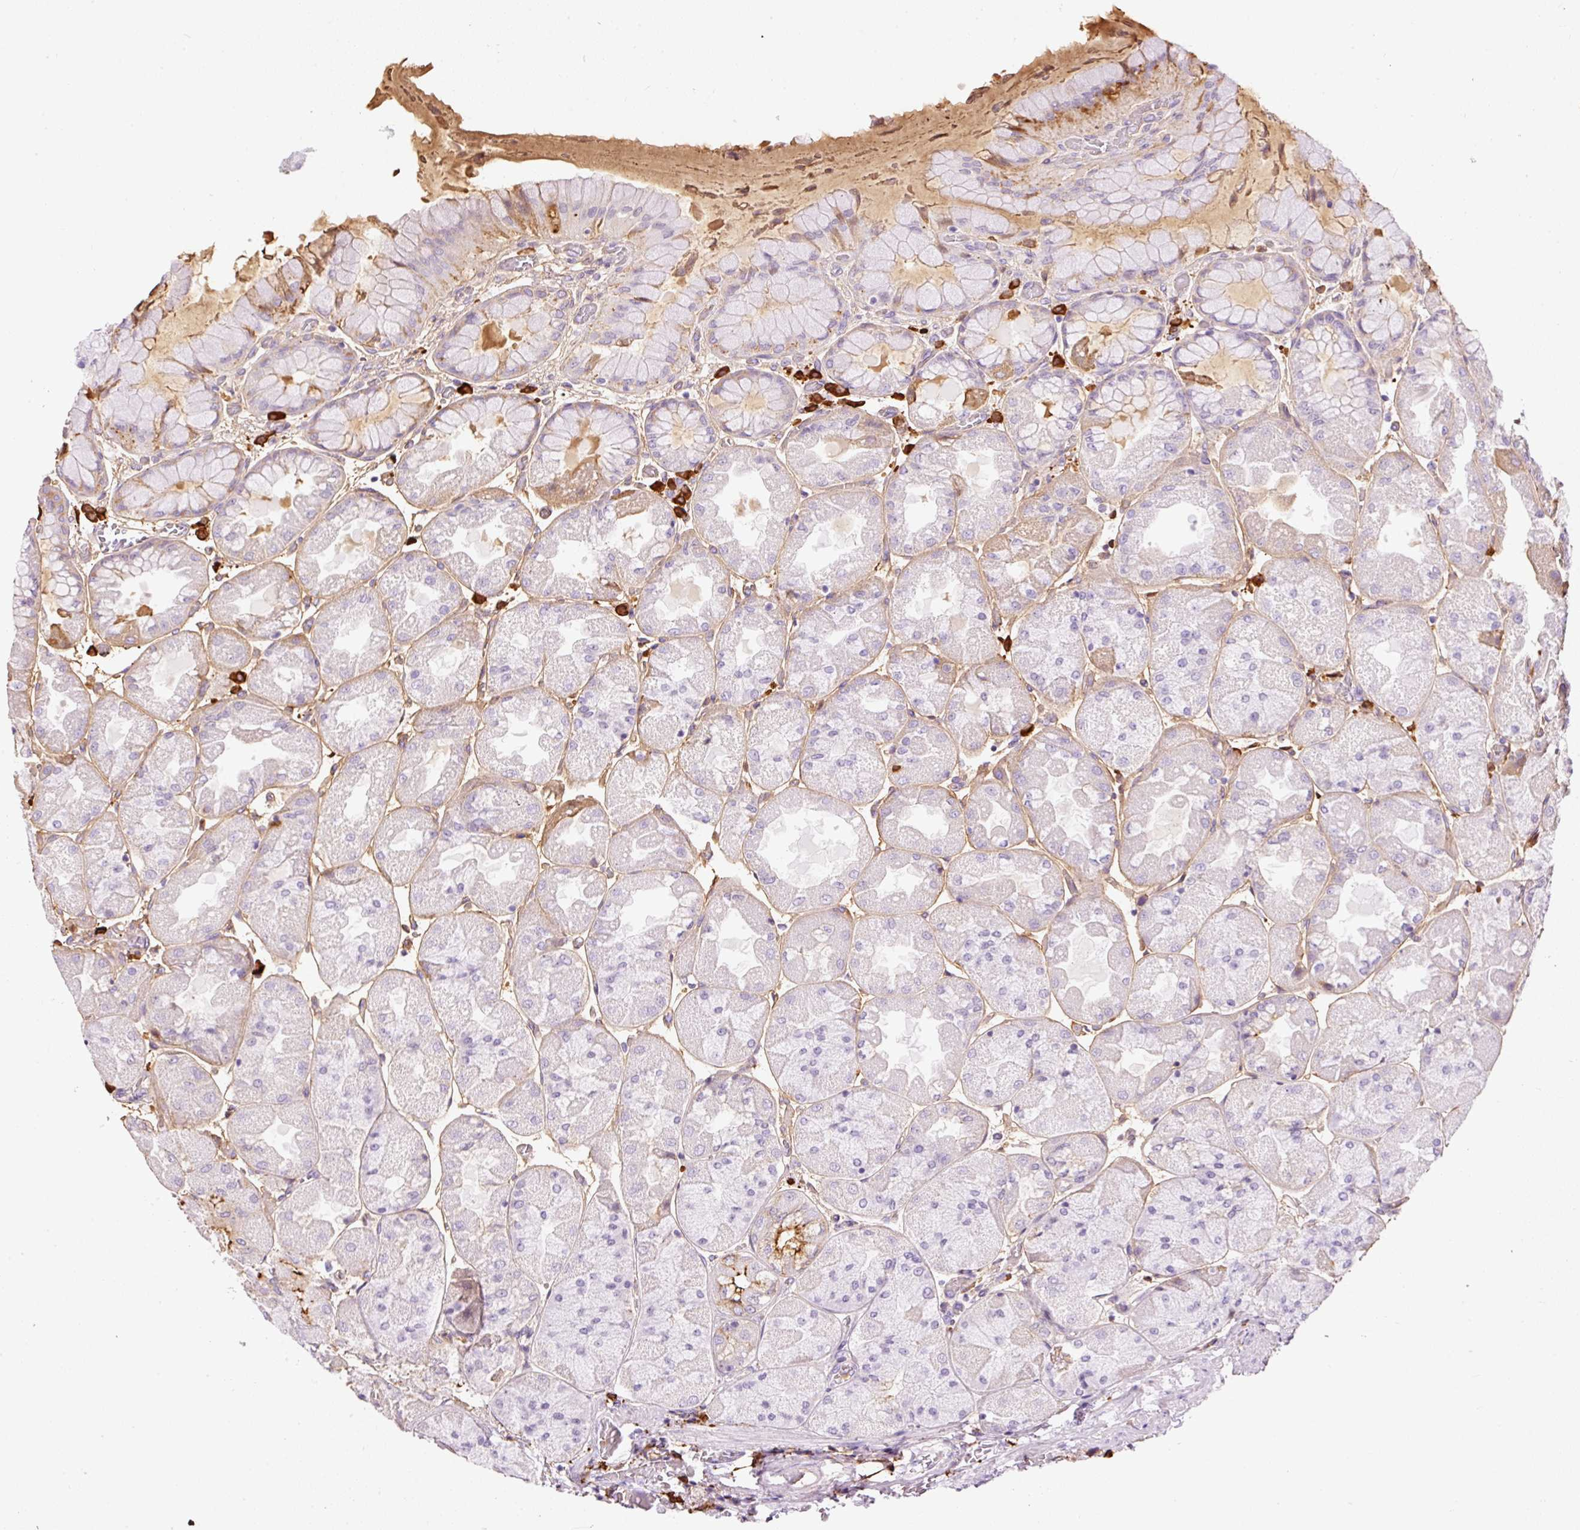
{"staining": {"intensity": "weak", "quantity": "<25%", "location": "cytoplasmic/membranous"}, "tissue": "stomach", "cell_type": "Glandular cells", "image_type": "normal", "snomed": [{"axis": "morphology", "description": "Normal tissue, NOS"}, {"axis": "topography", "description": "Stomach"}], "caption": "This is an immunohistochemistry image of unremarkable human stomach. There is no expression in glandular cells.", "gene": "PRPF38B", "patient": {"sex": "female", "age": 61}}